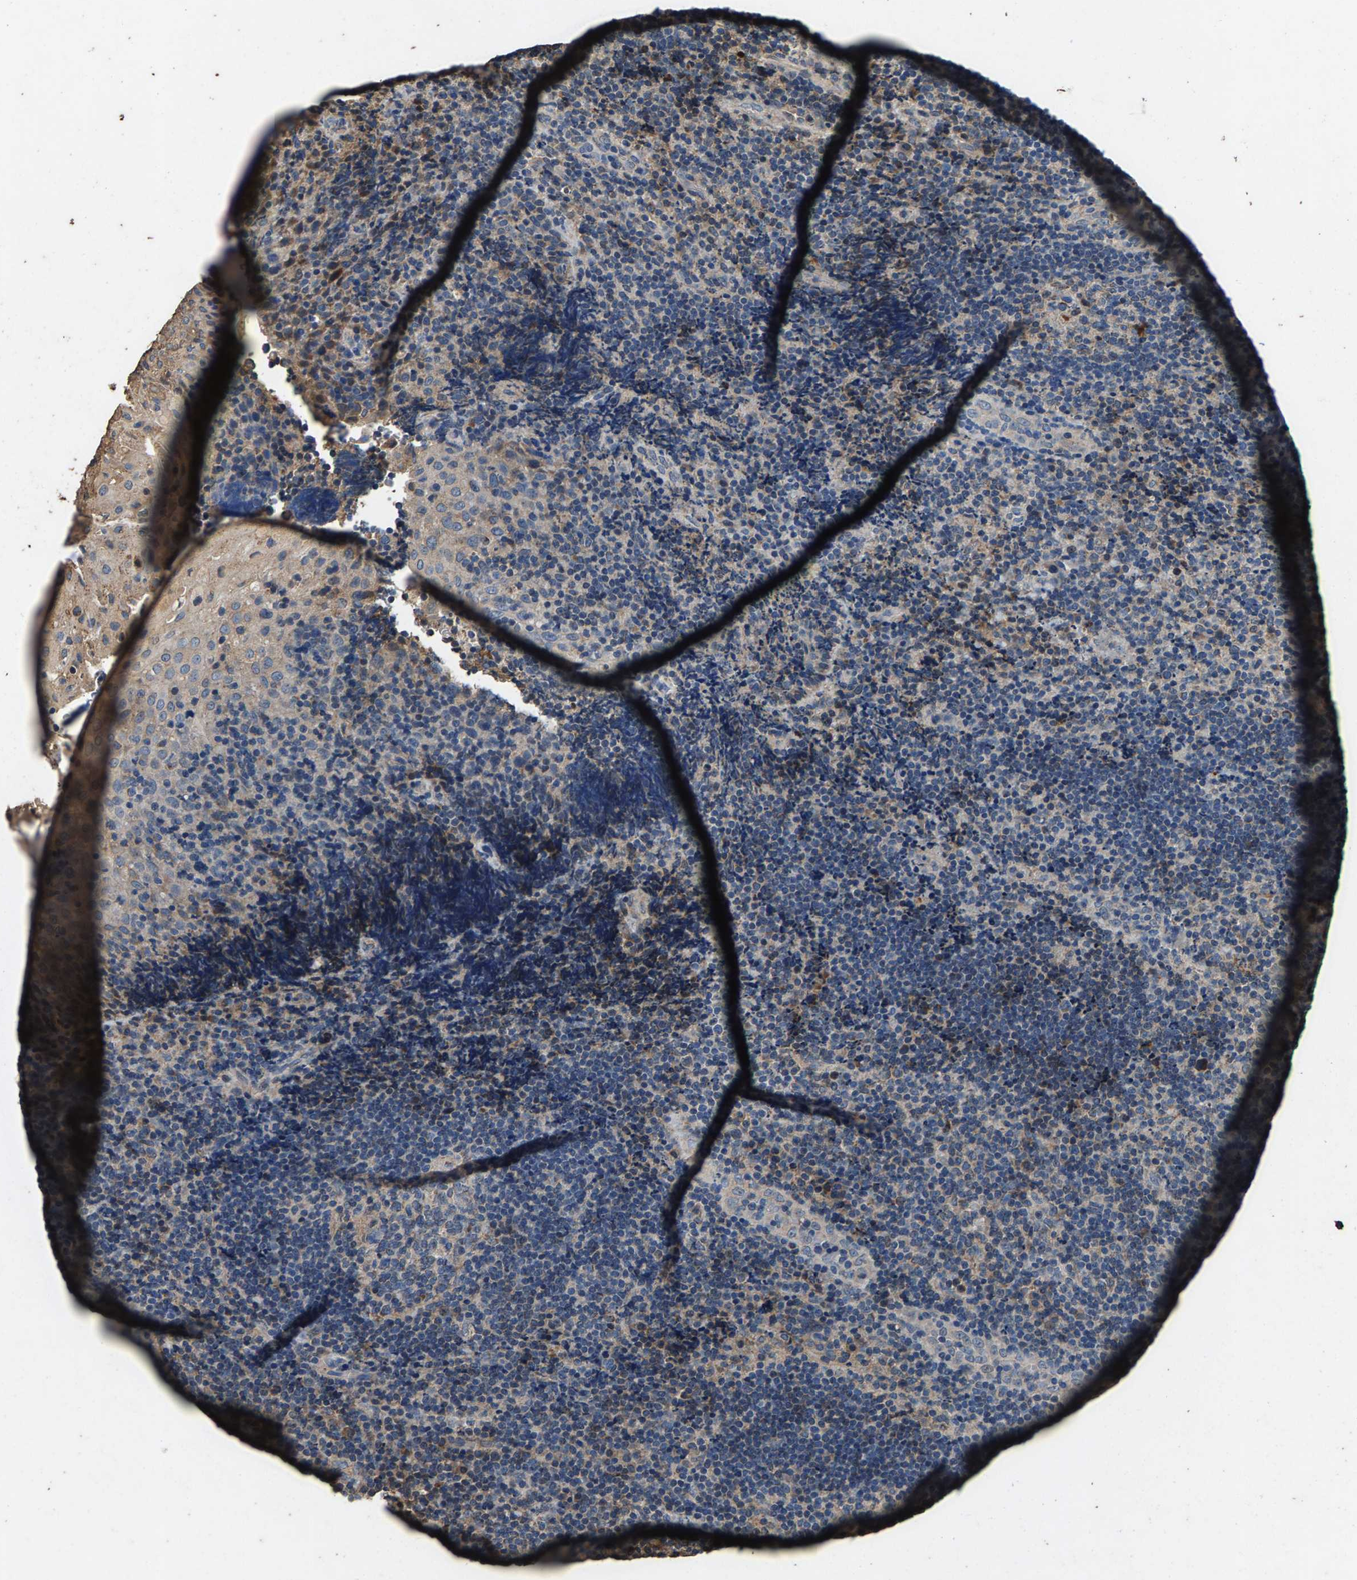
{"staining": {"intensity": "negative", "quantity": "none", "location": "none"}, "tissue": "lymphoma", "cell_type": "Tumor cells", "image_type": "cancer", "snomed": [{"axis": "morphology", "description": "Malignant lymphoma, non-Hodgkin's type, High grade"}, {"axis": "topography", "description": "Tonsil"}], "caption": "Immunohistochemical staining of lymphoma displays no significant staining in tumor cells. (DAB IHC with hematoxylin counter stain).", "gene": "MRPL27", "patient": {"sex": "female", "age": 36}}